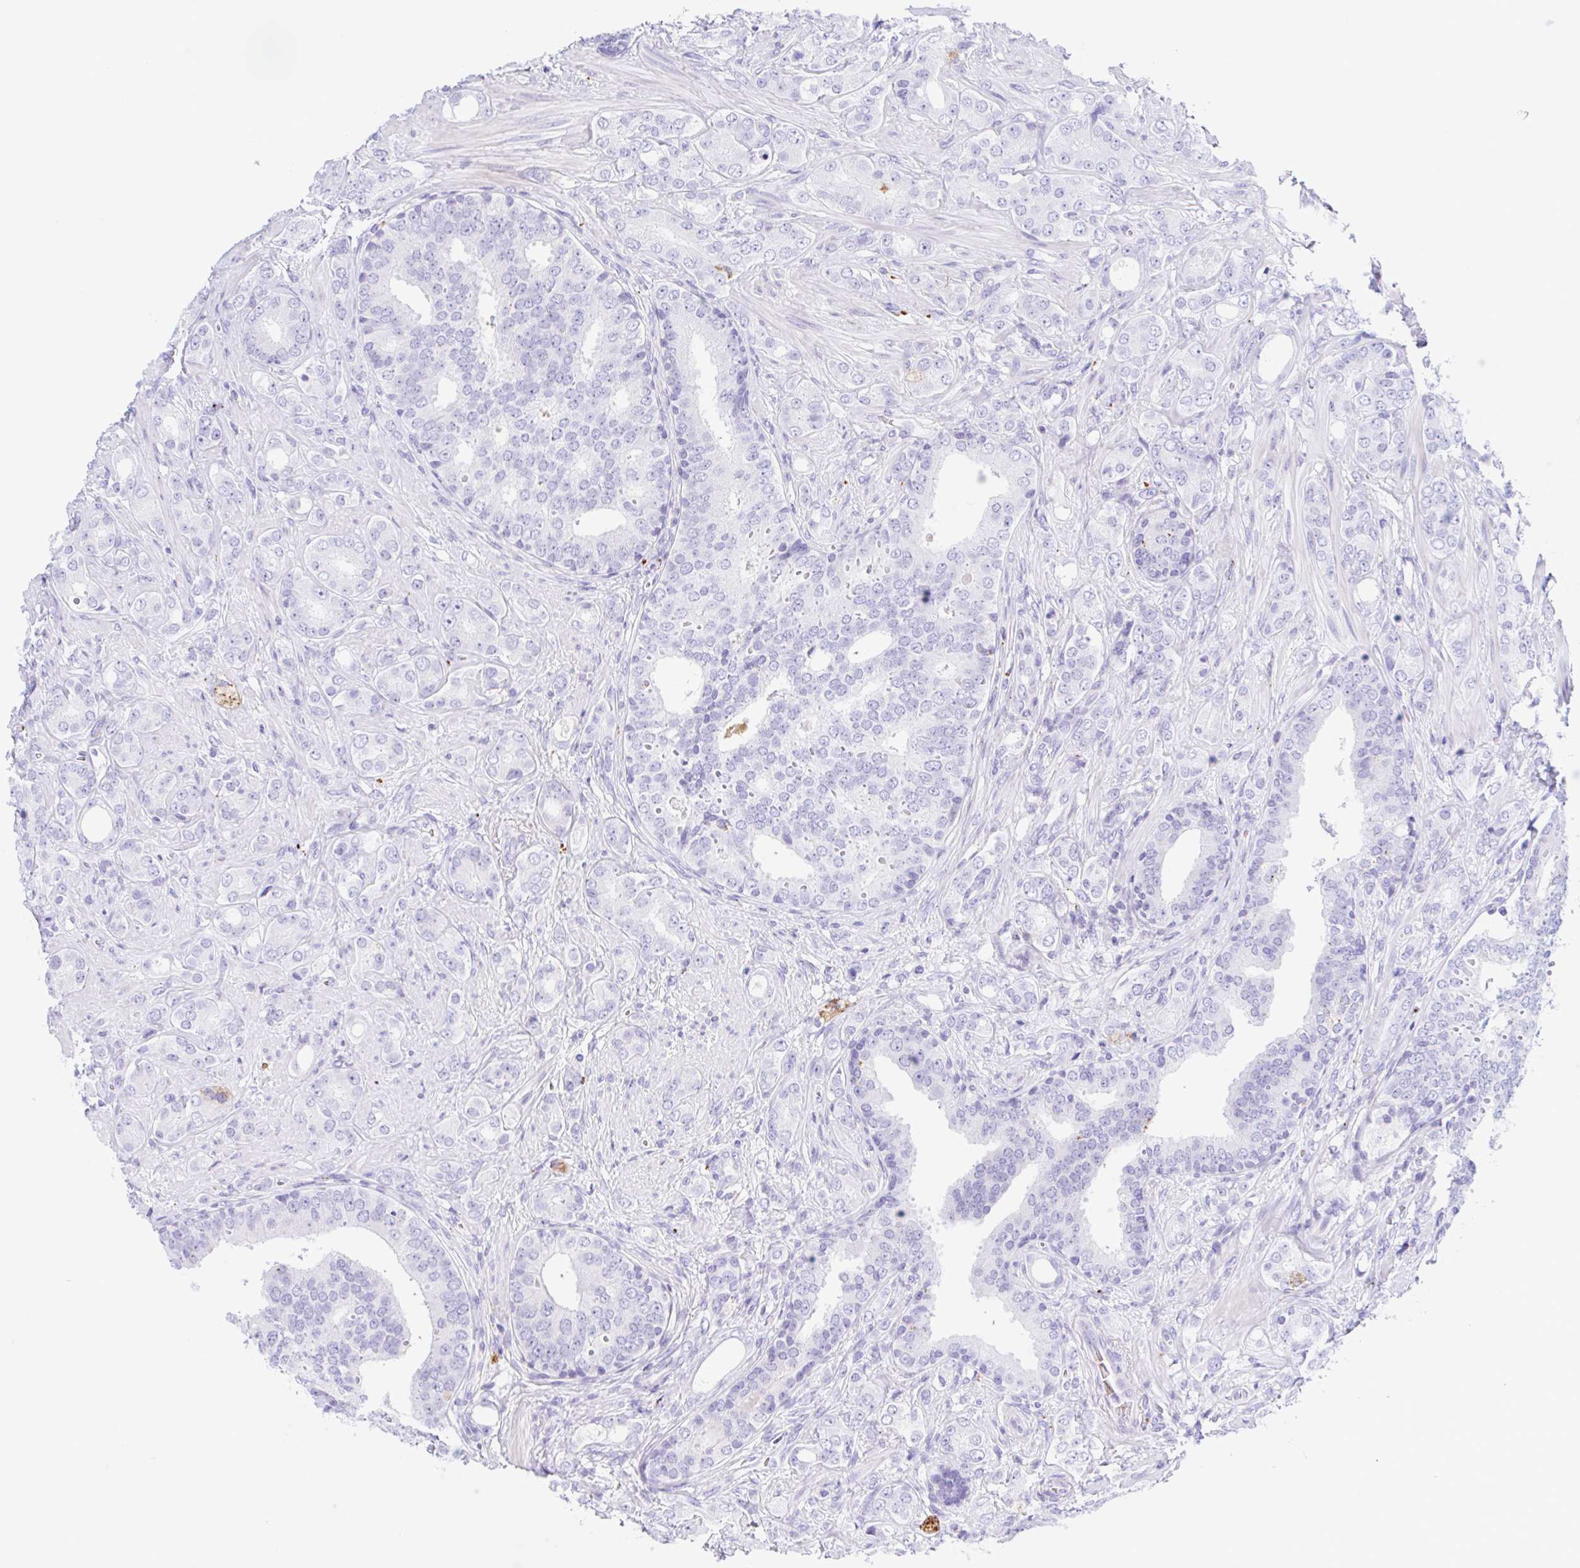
{"staining": {"intensity": "negative", "quantity": "none", "location": "none"}, "tissue": "prostate cancer", "cell_type": "Tumor cells", "image_type": "cancer", "snomed": [{"axis": "morphology", "description": "Adenocarcinoma, High grade"}, {"axis": "topography", "description": "Prostate"}], "caption": "High-grade adenocarcinoma (prostate) stained for a protein using IHC exhibits no expression tumor cells.", "gene": "ANKRD9", "patient": {"sex": "male", "age": 62}}